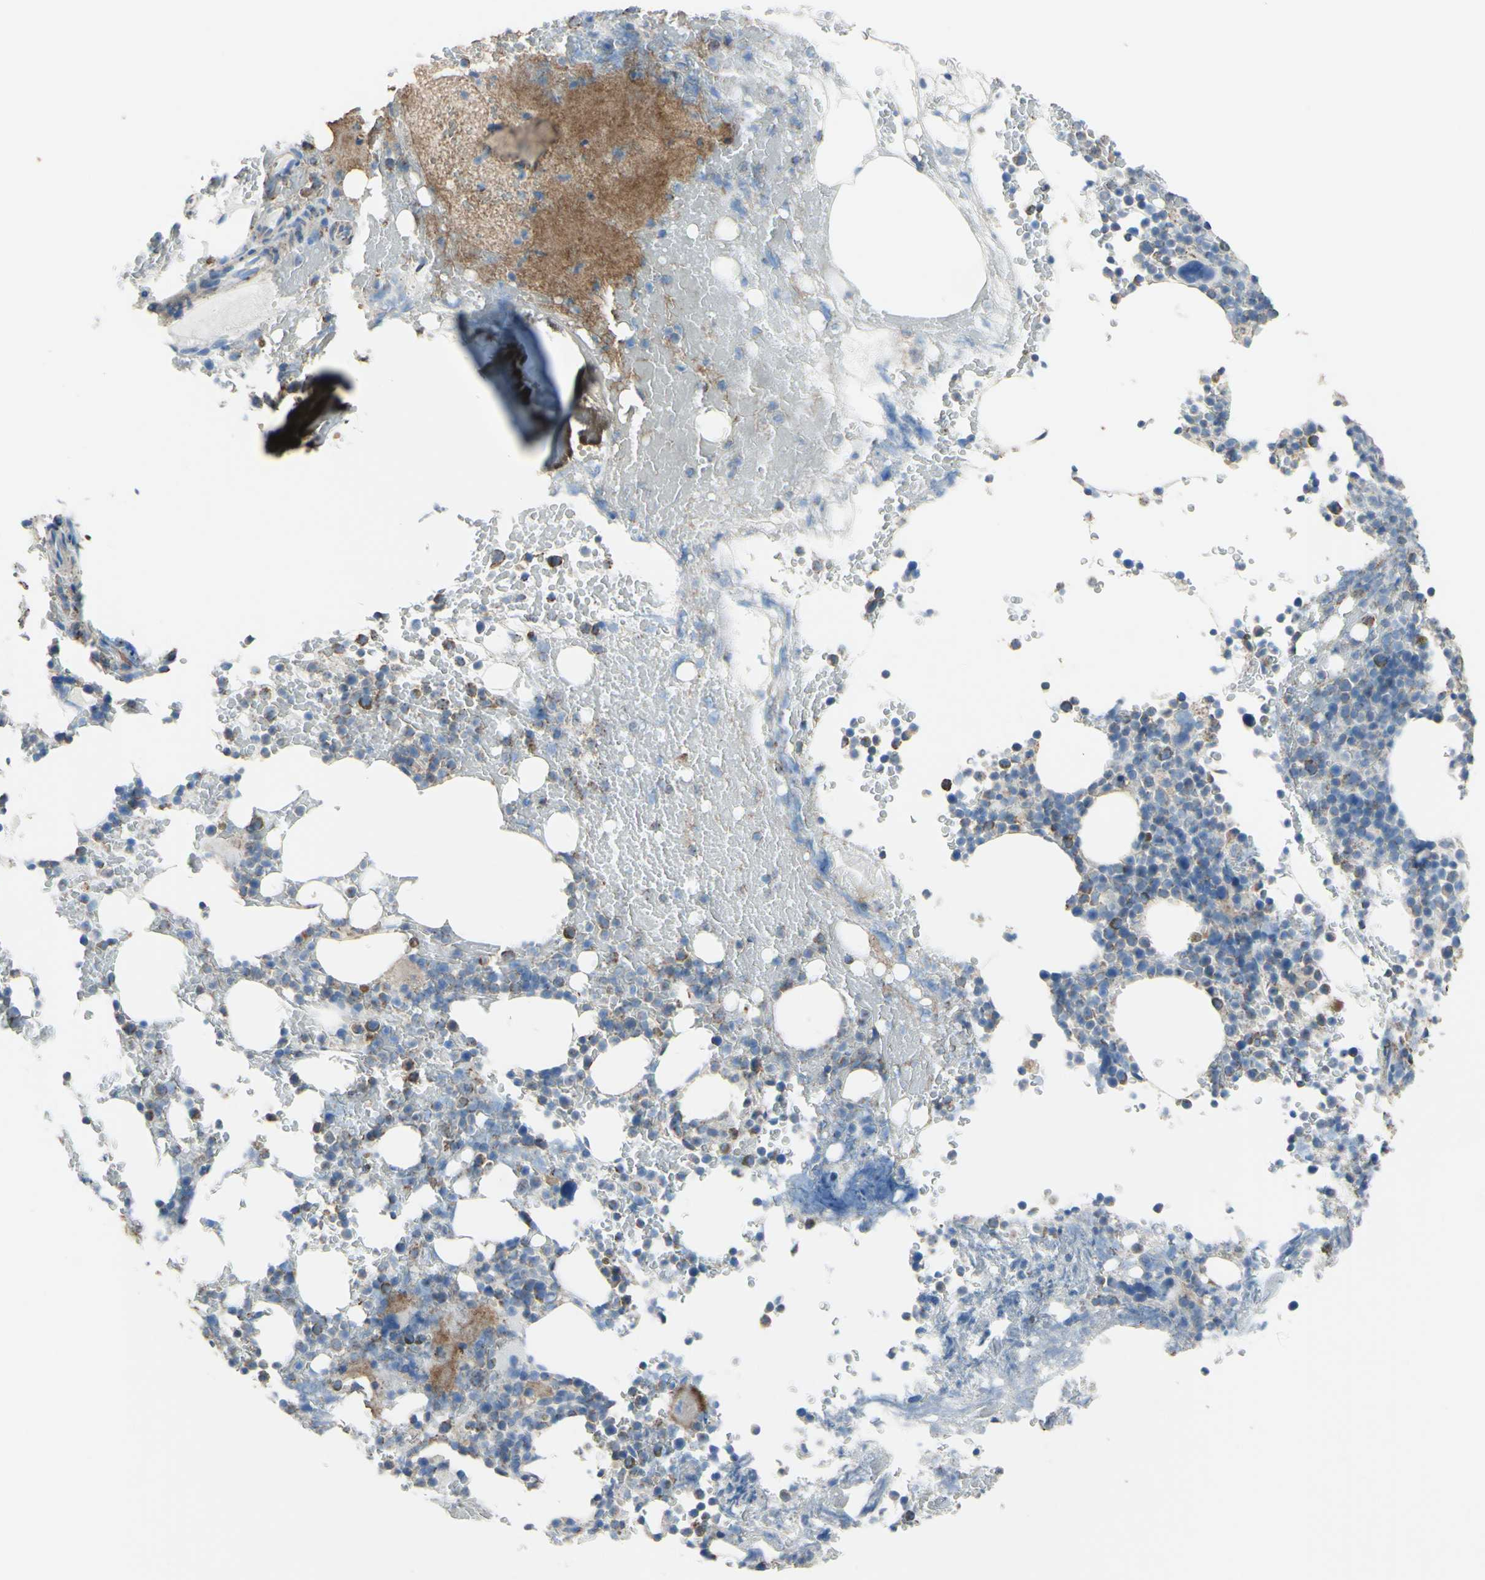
{"staining": {"intensity": "moderate", "quantity": "<25%", "location": "cytoplasmic/membranous"}, "tissue": "bone marrow", "cell_type": "Hematopoietic cells", "image_type": "normal", "snomed": [{"axis": "morphology", "description": "Normal tissue, NOS"}, {"axis": "topography", "description": "Bone marrow"}], "caption": "IHC histopathology image of normal bone marrow: bone marrow stained using immunohistochemistry demonstrates low levels of moderate protein expression localized specifically in the cytoplasmic/membranous of hematopoietic cells, appearing as a cytoplasmic/membranous brown color.", "gene": "CMKLR2", "patient": {"sex": "female", "age": 66}}